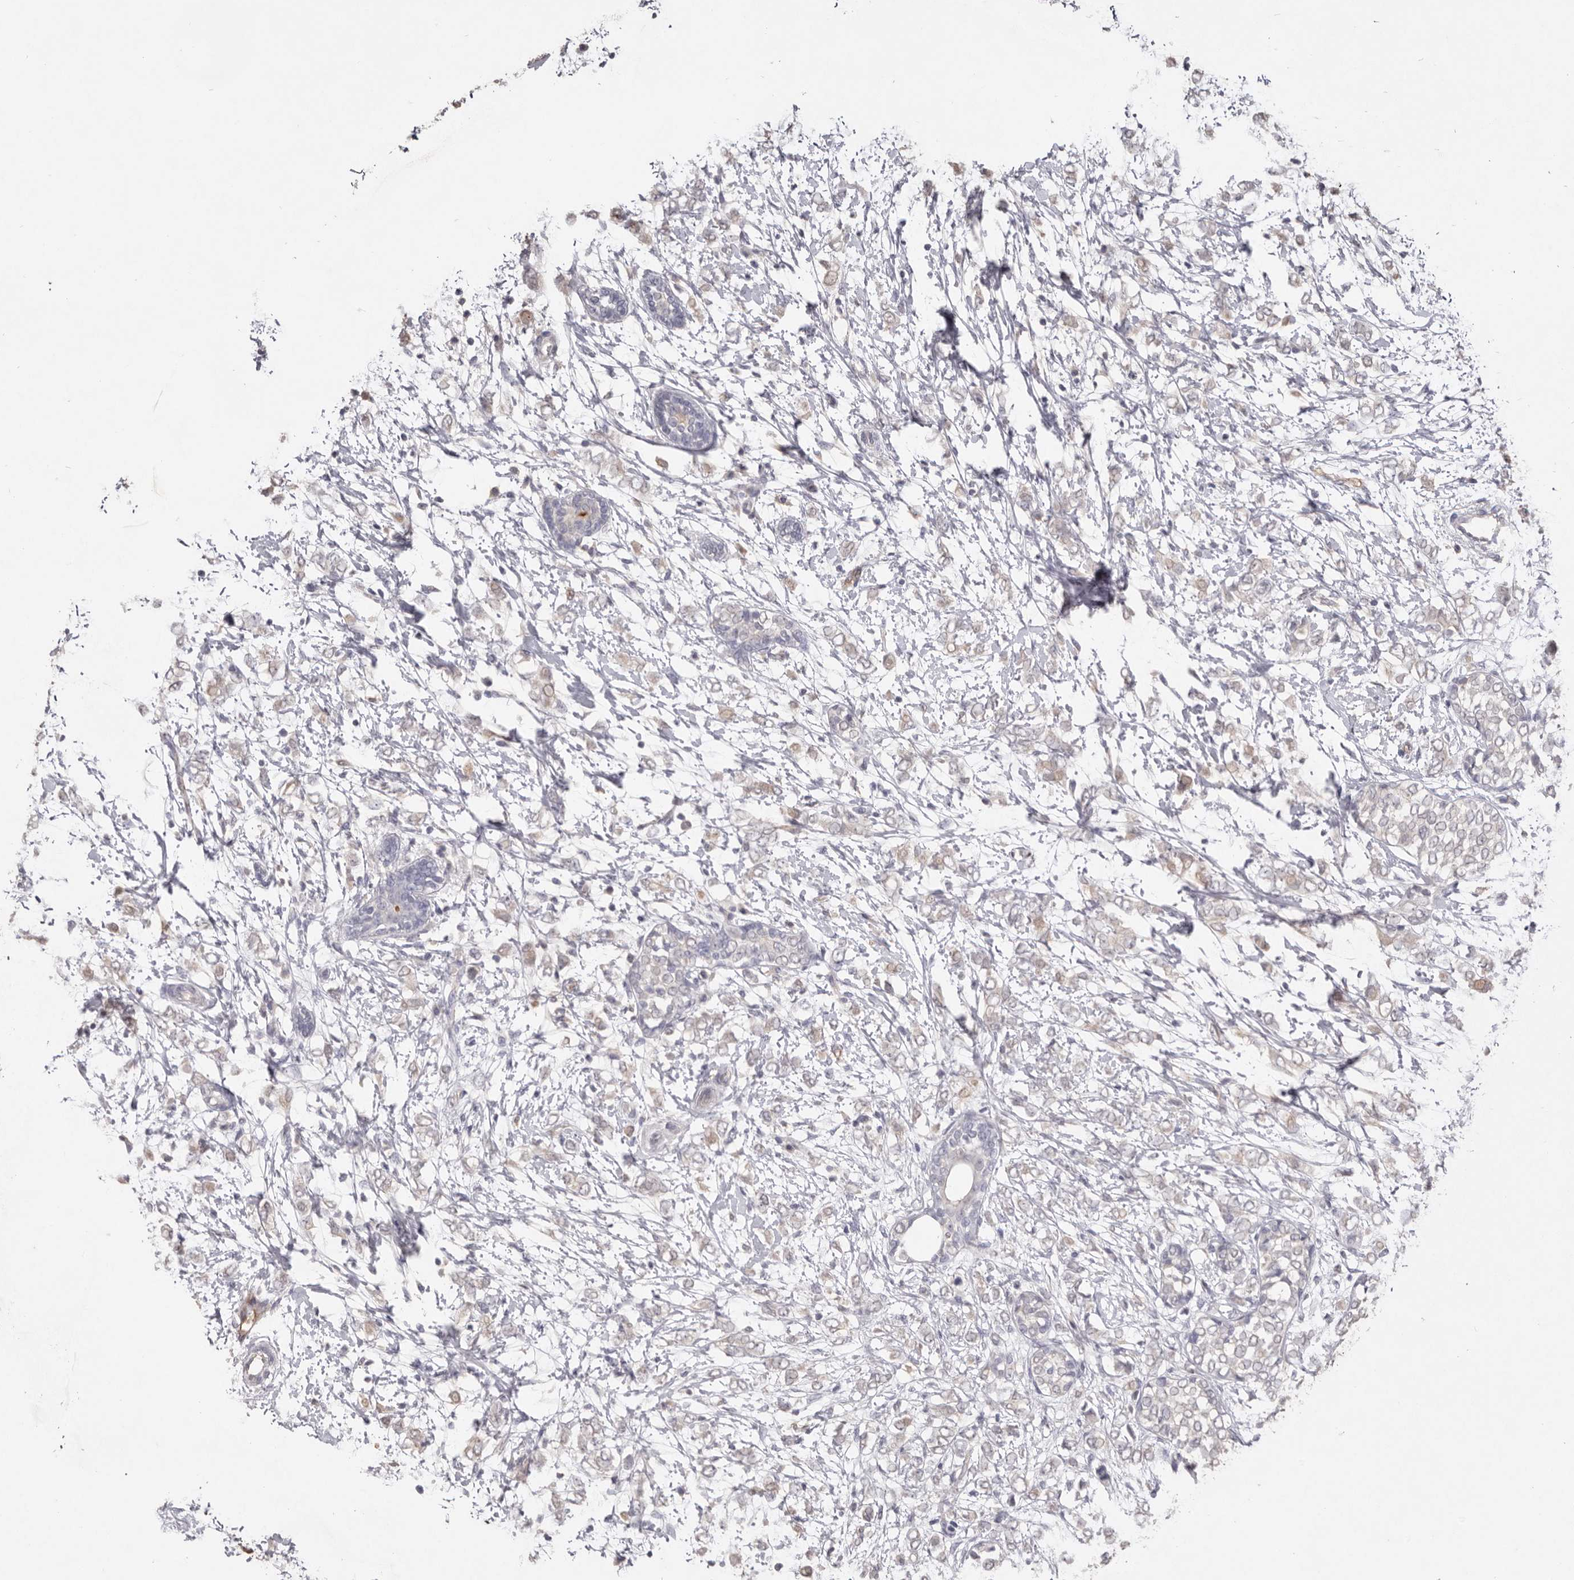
{"staining": {"intensity": "negative", "quantity": "none", "location": "none"}, "tissue": "breast cancer", "cell_type": "Tumor cells", "image_type": "cancer", "snomed": [{"axis": "morphology", "description": "Normal tissue, NOS"}, {"axis": "morphology", "description": "Lobular carcinoma"}, {"axis": "topography", "description": "Breast"}], "caption": "DAB immunohistochemical staining of breast cancer (lobular carcinoma) demonstrates no significant expression in tumor cells. Nuclei are stained in blue.", "gene": "ZYG11B", "patient": {"sex": "female", "age": 47}}